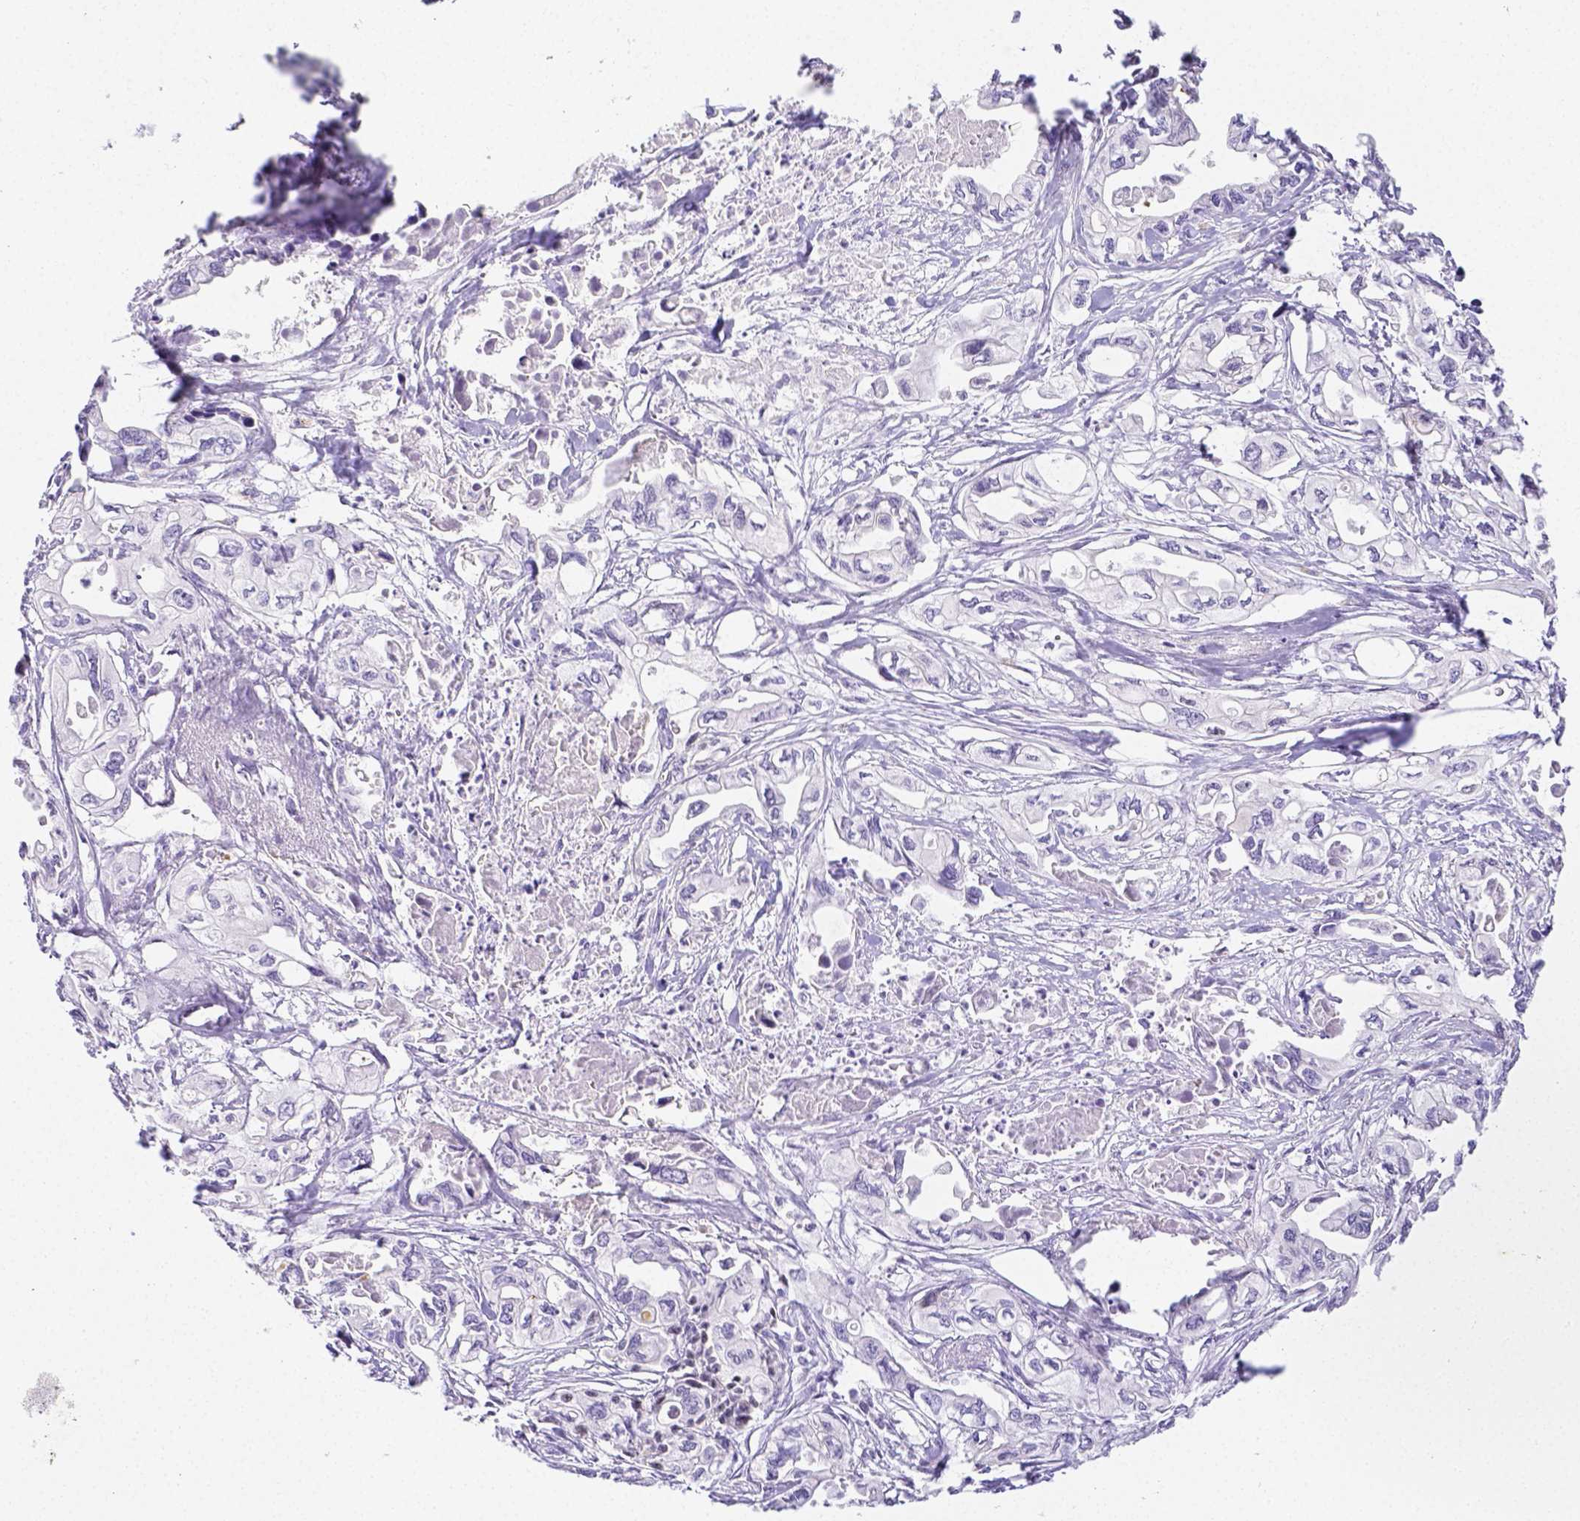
{"staining": {"intensity": "negative", "quantity": "none", "location": "none"}, "tissue": "pancreatic cancer", "cell_type": "Tumor cells", "image_type": "cancer", "snomed": [{"axis": "morphology", "description": "Adenocarcinoma, NOS"}, {"axis": "topography", "description": "Pancreas"}], "caption": "Image shows no protein positivity in tumor cells of adenocarcinoma (pancreatic) tissue.", "gene": "ARHGAP36", "patient": {"sex": "male", "age": 68}}